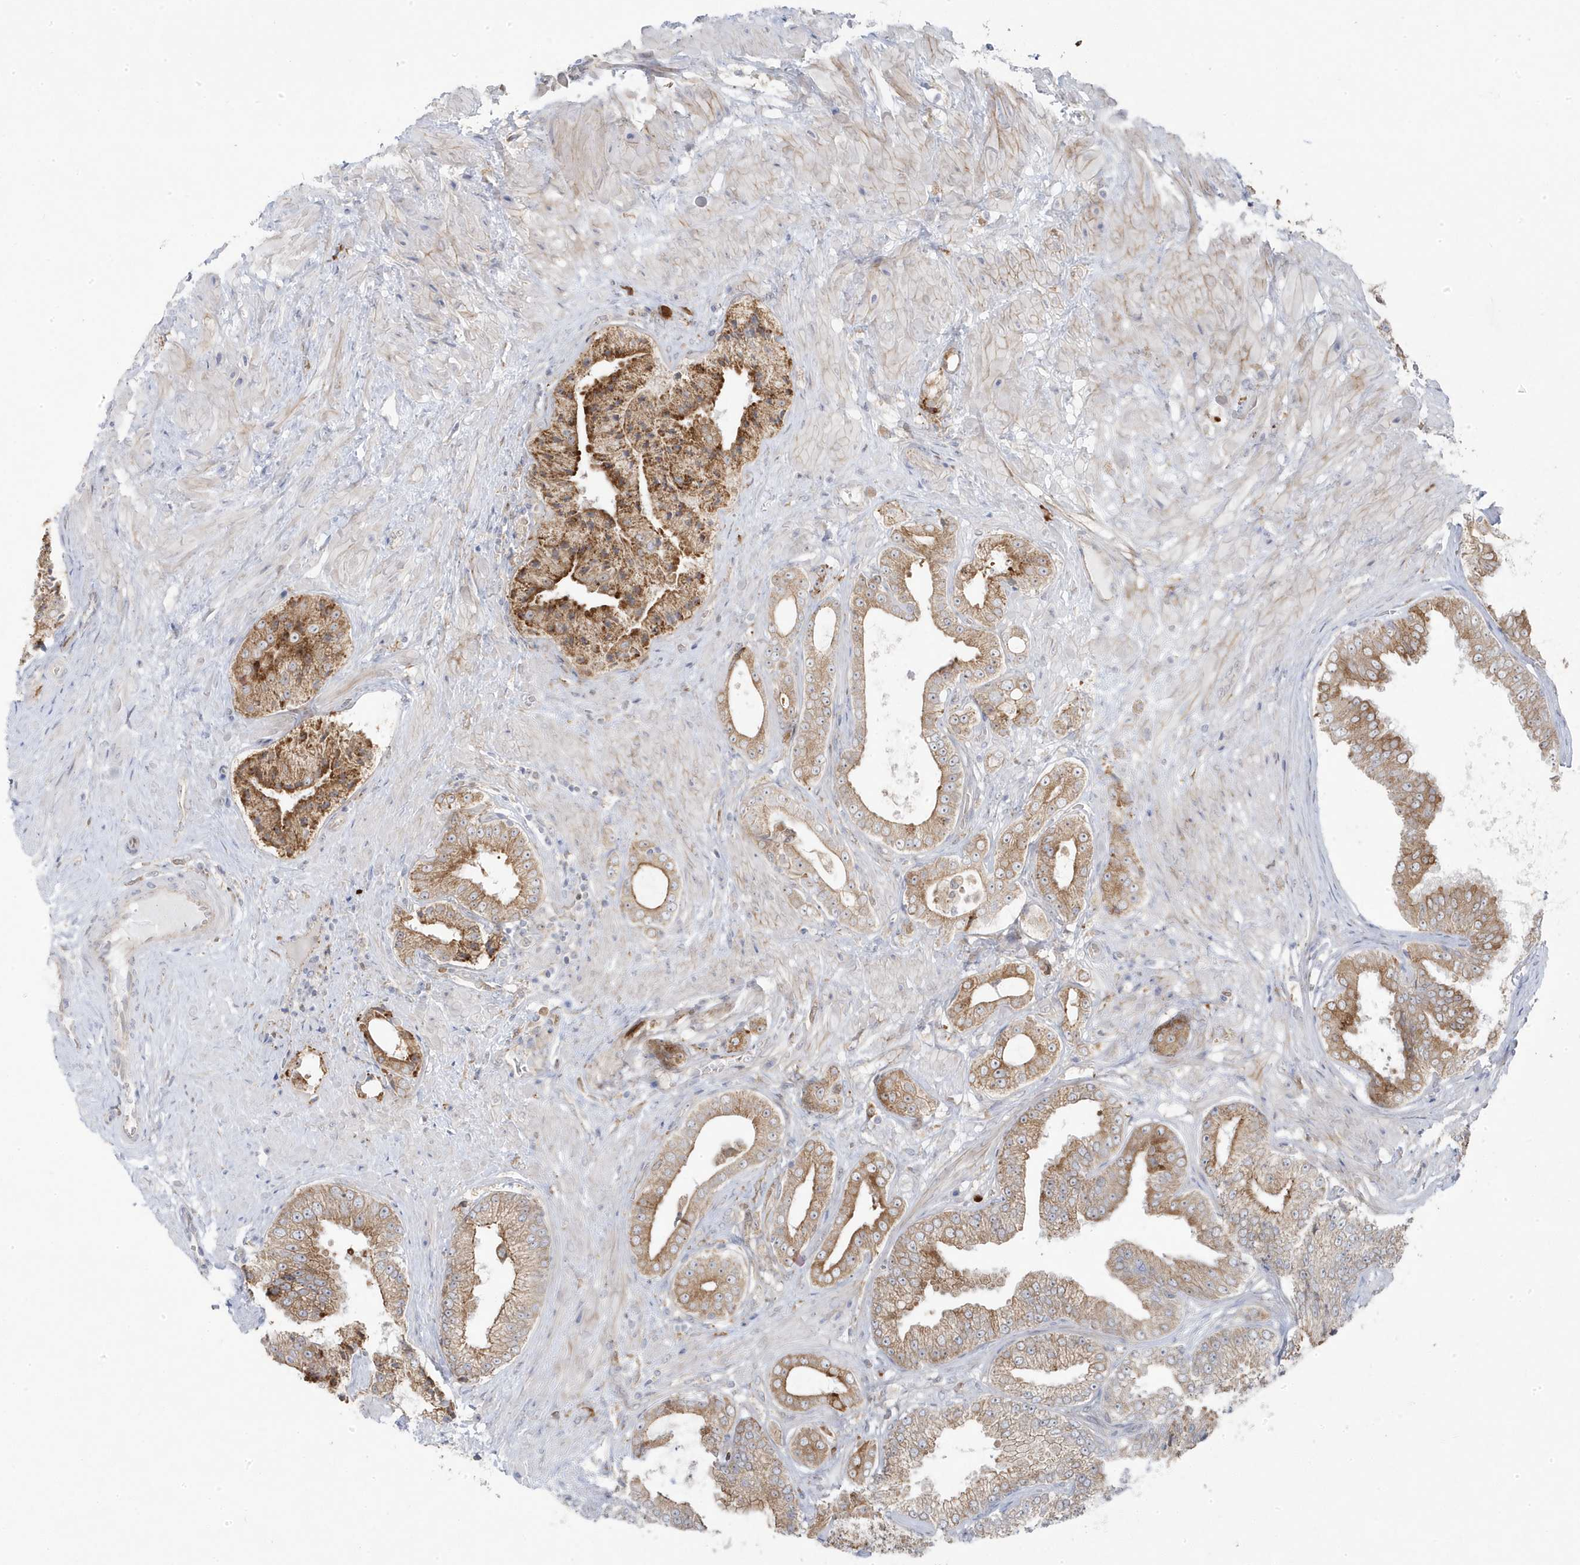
{"staining": {"intensity": "moderate", "quantity": ">75%", "location": "cytoplasmic/membranous"}, "tissue": "prostate cancer", "cell_type": "Tumor cells", "image_type": "cancer", "snomed": [{"axis": "morphology", "description": "Adenocarcinoma, Low grade"}, {"axis": "topography", "description": "Prostate"}], "caption": "This image exhibits IHC staining of prostate cancer (adenocarcinoma (low-grade)), with medium moderate cytoplasmic/membranous staining in about >75% of tumor cells.", "gene": "ZNF654", "patient": {"sex": "male", "age": 63}}